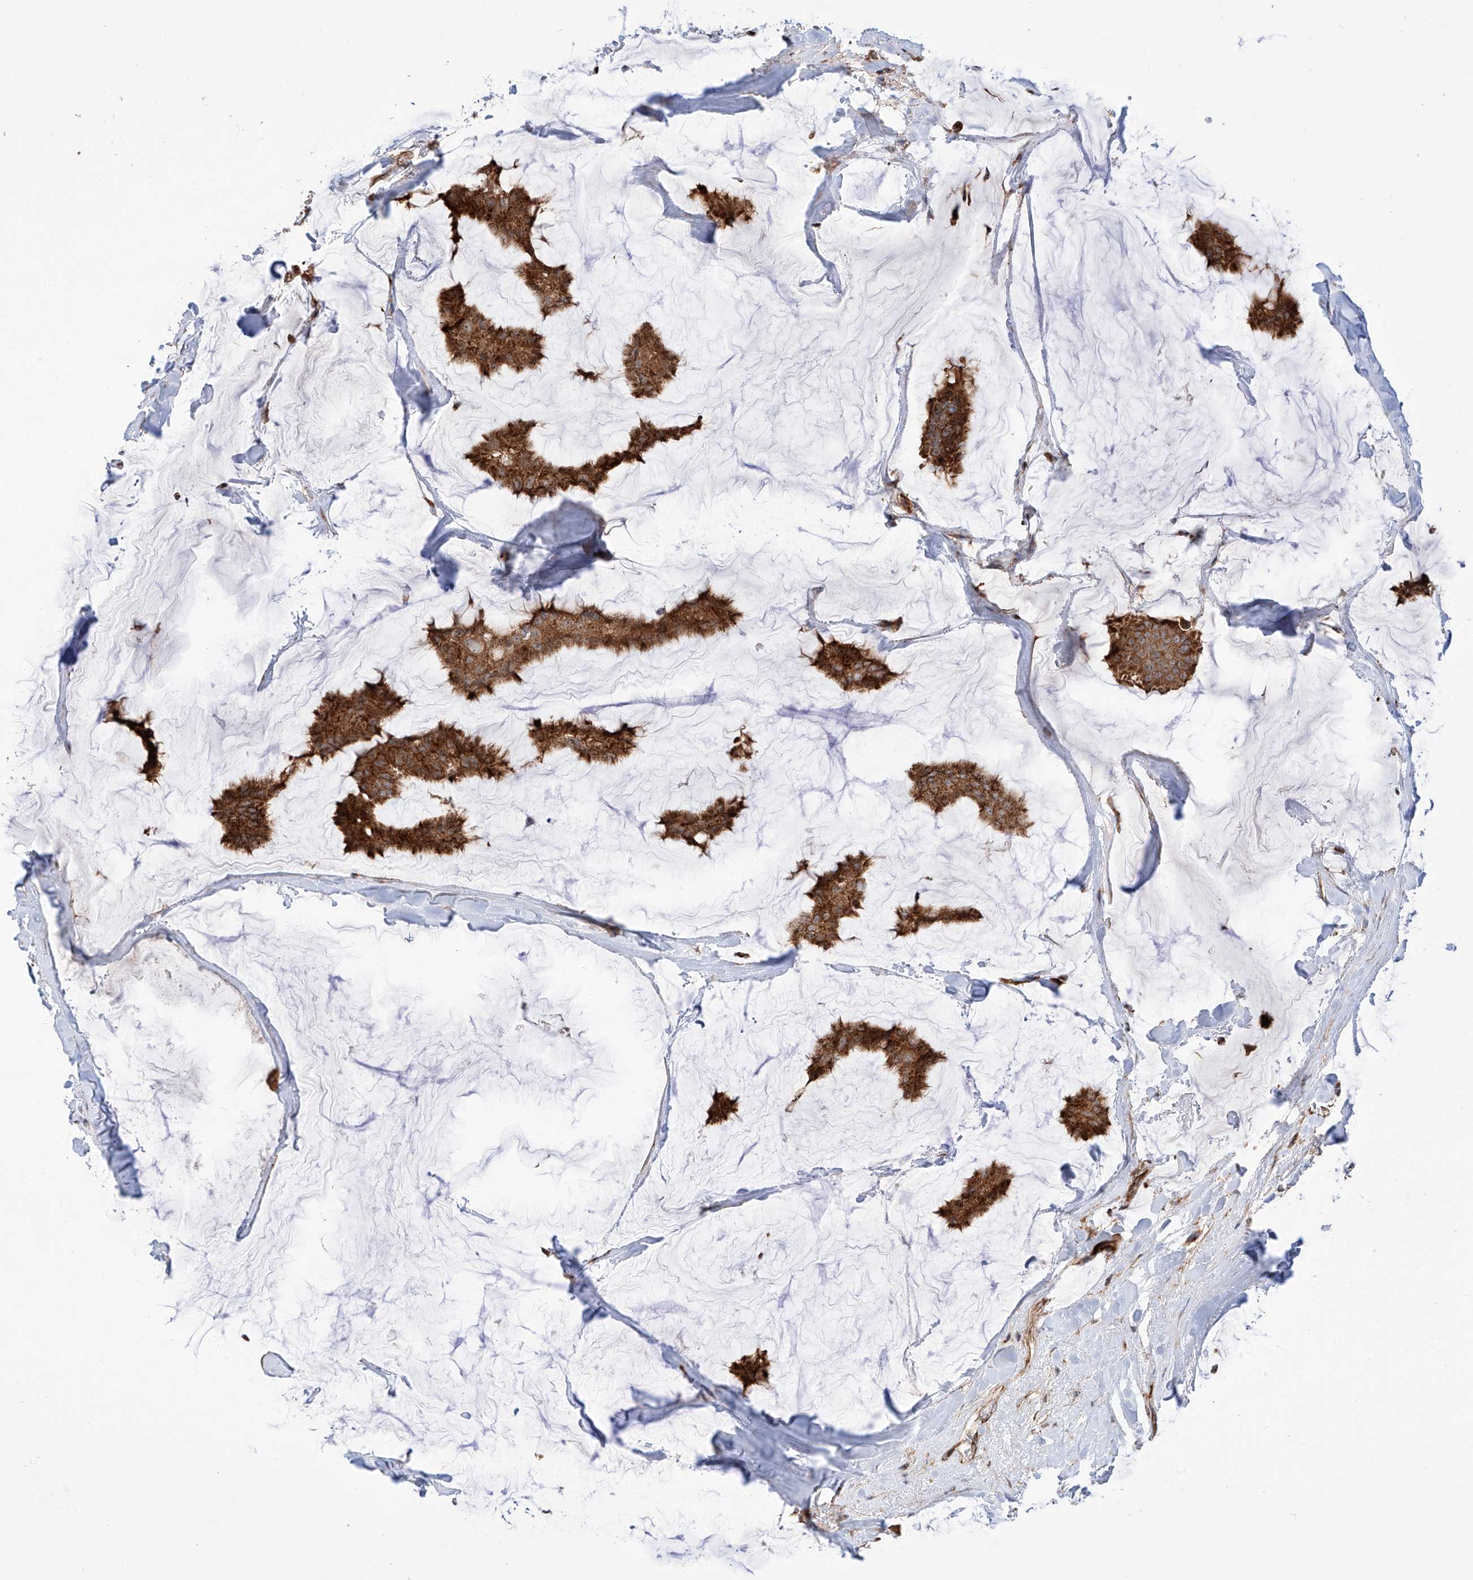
{"staining": {"intensity": "strong", "quantity": ">75%", "location": "cytoplasmic/membranous"}, "tissue": "breast cancer", "cell_type": "Tumor cells", "image_type": "cancer", "snomed": [{"axis": "morphology", "description": "Duct carcinoma"}, {"axis": "topography", "description": "Breast"}], "caption": "Immunohistochemical staining of intraductal carcinoma (breast) displays high levels of strong cytoplasmic/membranous positivity in approximately >75% of tumor cells.", "gene": "ISCA2", "patient": {"sex": "female", "age": 93}}